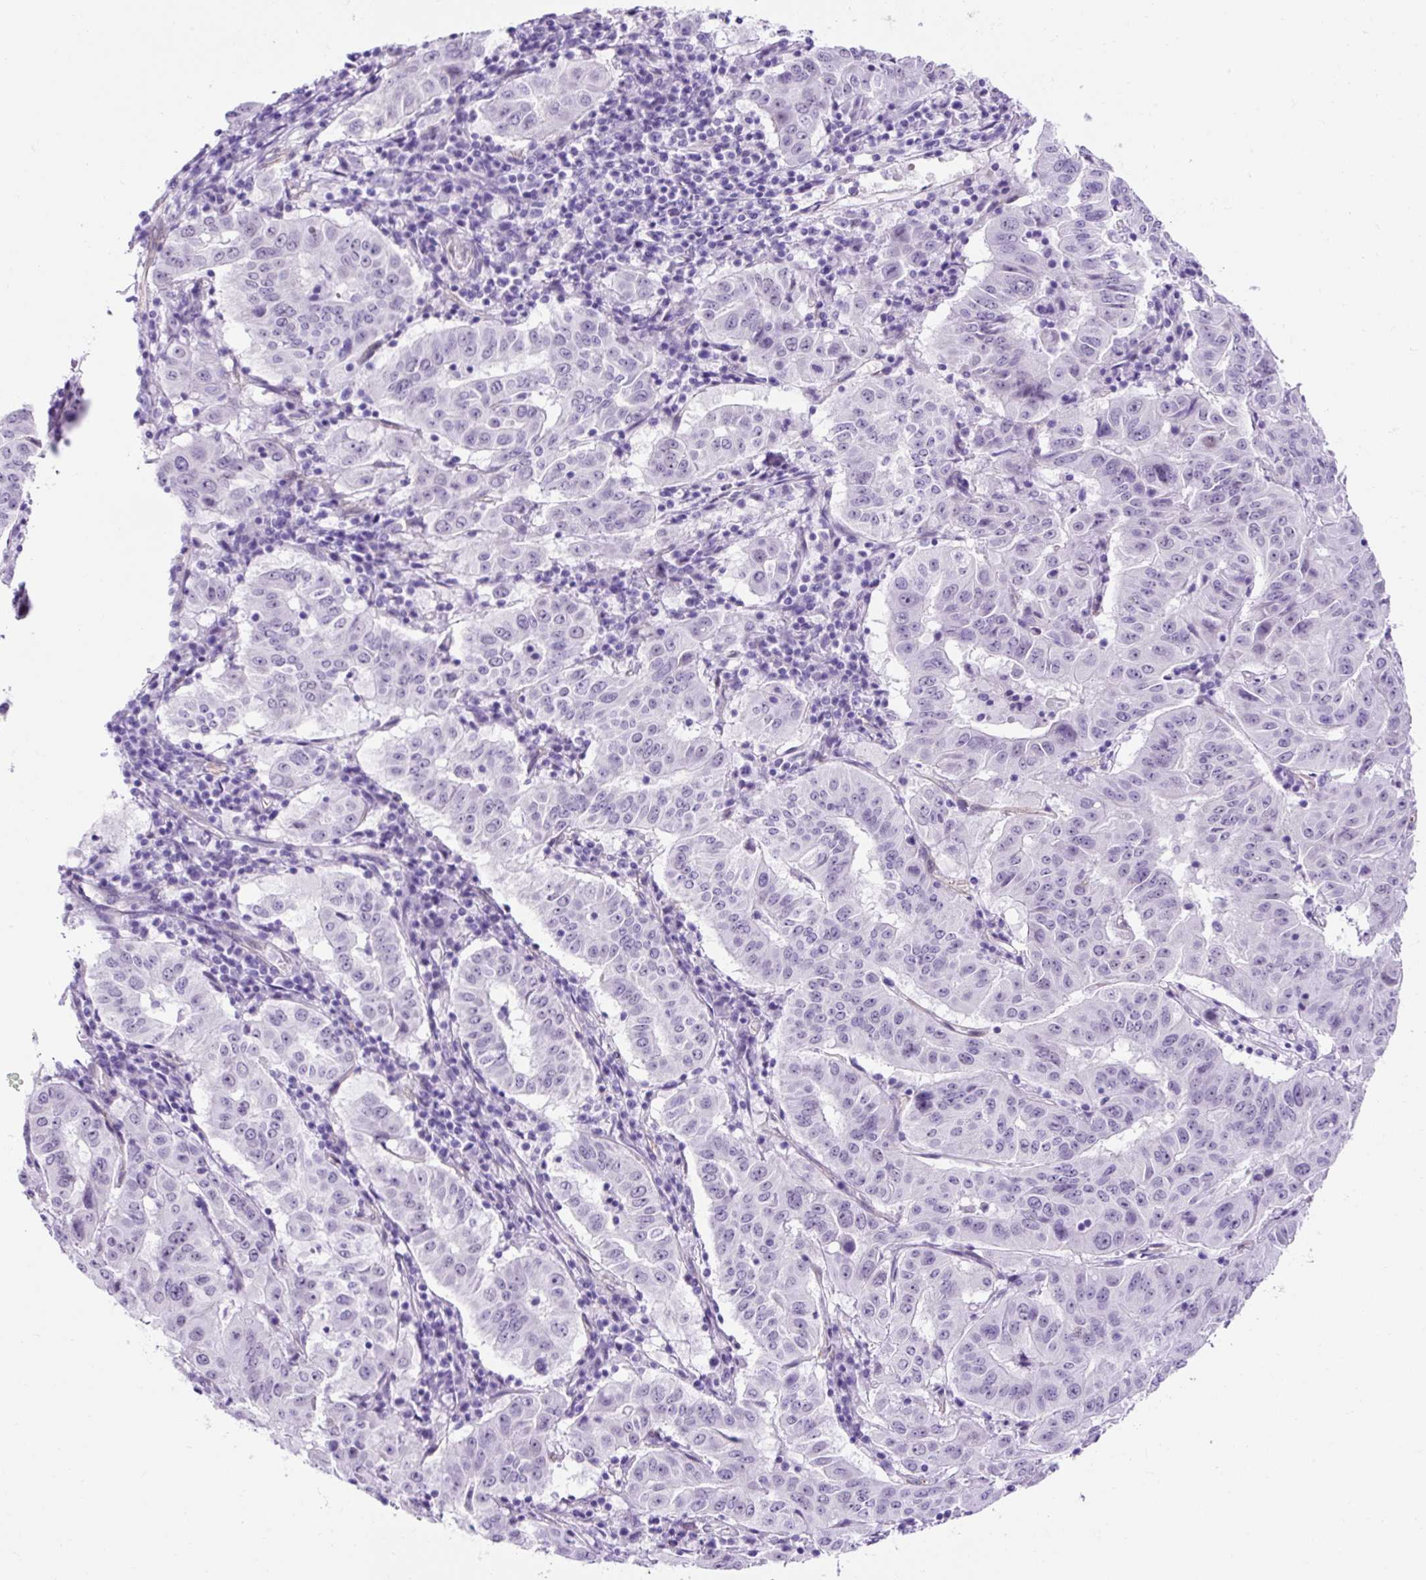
{"staining": {"intensity": "negative", "quantity": "none", "location": "none"}, "tissue": "pancreatic cancer", "cell_type": "Tumor cells", "image_type": "cancer", "snomed": [{"axis": "morphology", "description": "Adenocarcinoma, NOS"}, {"axis": "topography", "description": "Pancreas"}], "caption": "Human pancreatic adenocarcinoma stained for a protein using immunohistochemistry (IHC) demonstrates no staining in tumor cells.", "gene": "KRT12", "patient": {"sex": "male", "age": 63}}